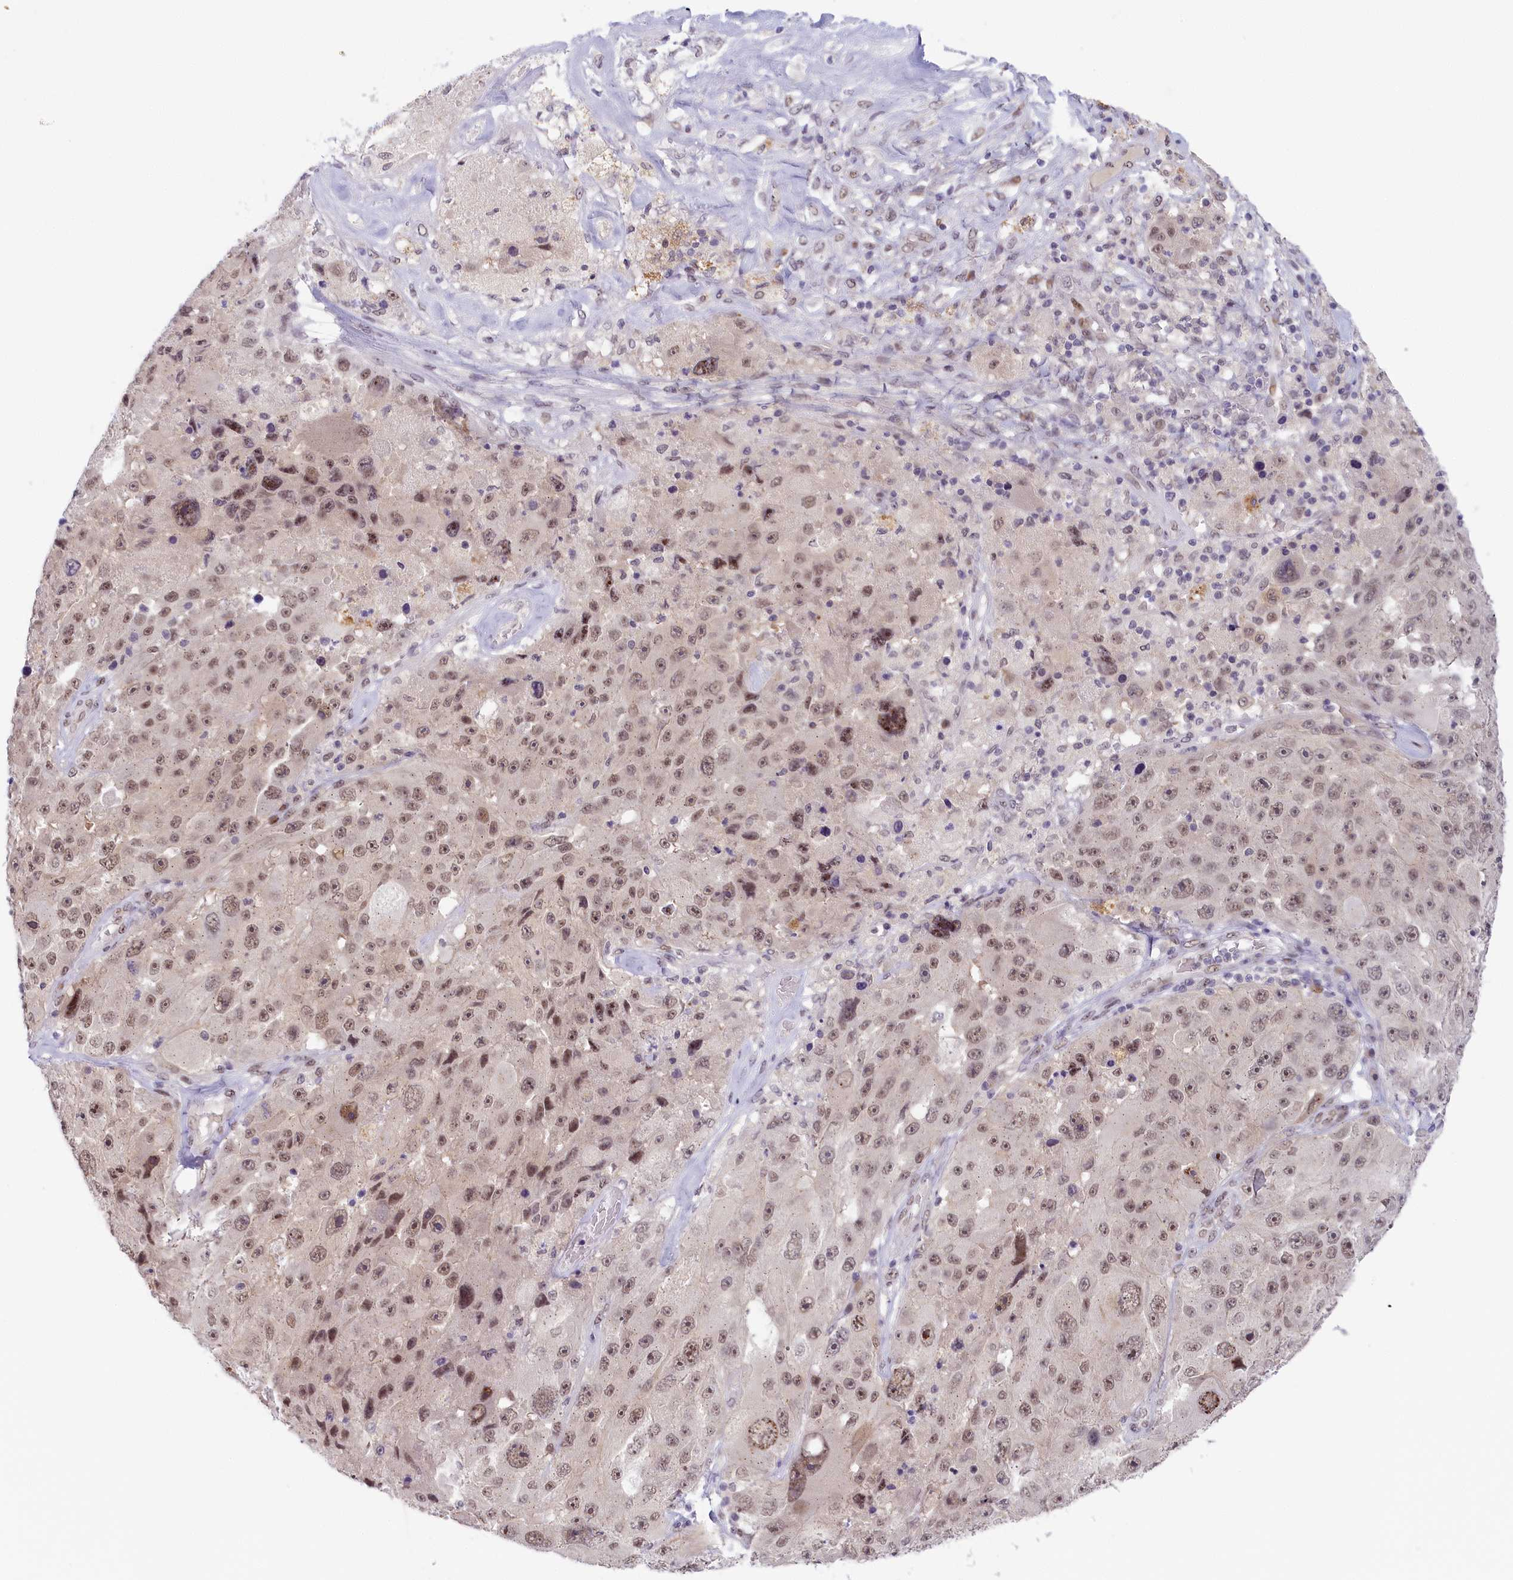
{"staining": {"intensity": "moderate", "quantity": ">75%", "location": "nuclear"}, "tissue": "melanoma", "cell_type": "Tumor cells", "image_type": "cancer", "snomed": [{"axis": "morphology", "description": "Malignant melanoma, Metastatic site"}, {"axis": "topography", "description": "Lymph node"}], "caption": "Protein analysis of melanoma tissue shows moderate nuclear staining in about >75% of tumor cells. (brown staining indicates protein expression, while blue staining denotes nuclei).", "gene": "SEC31B", "patient": {"sex": "male", "age": 62}}